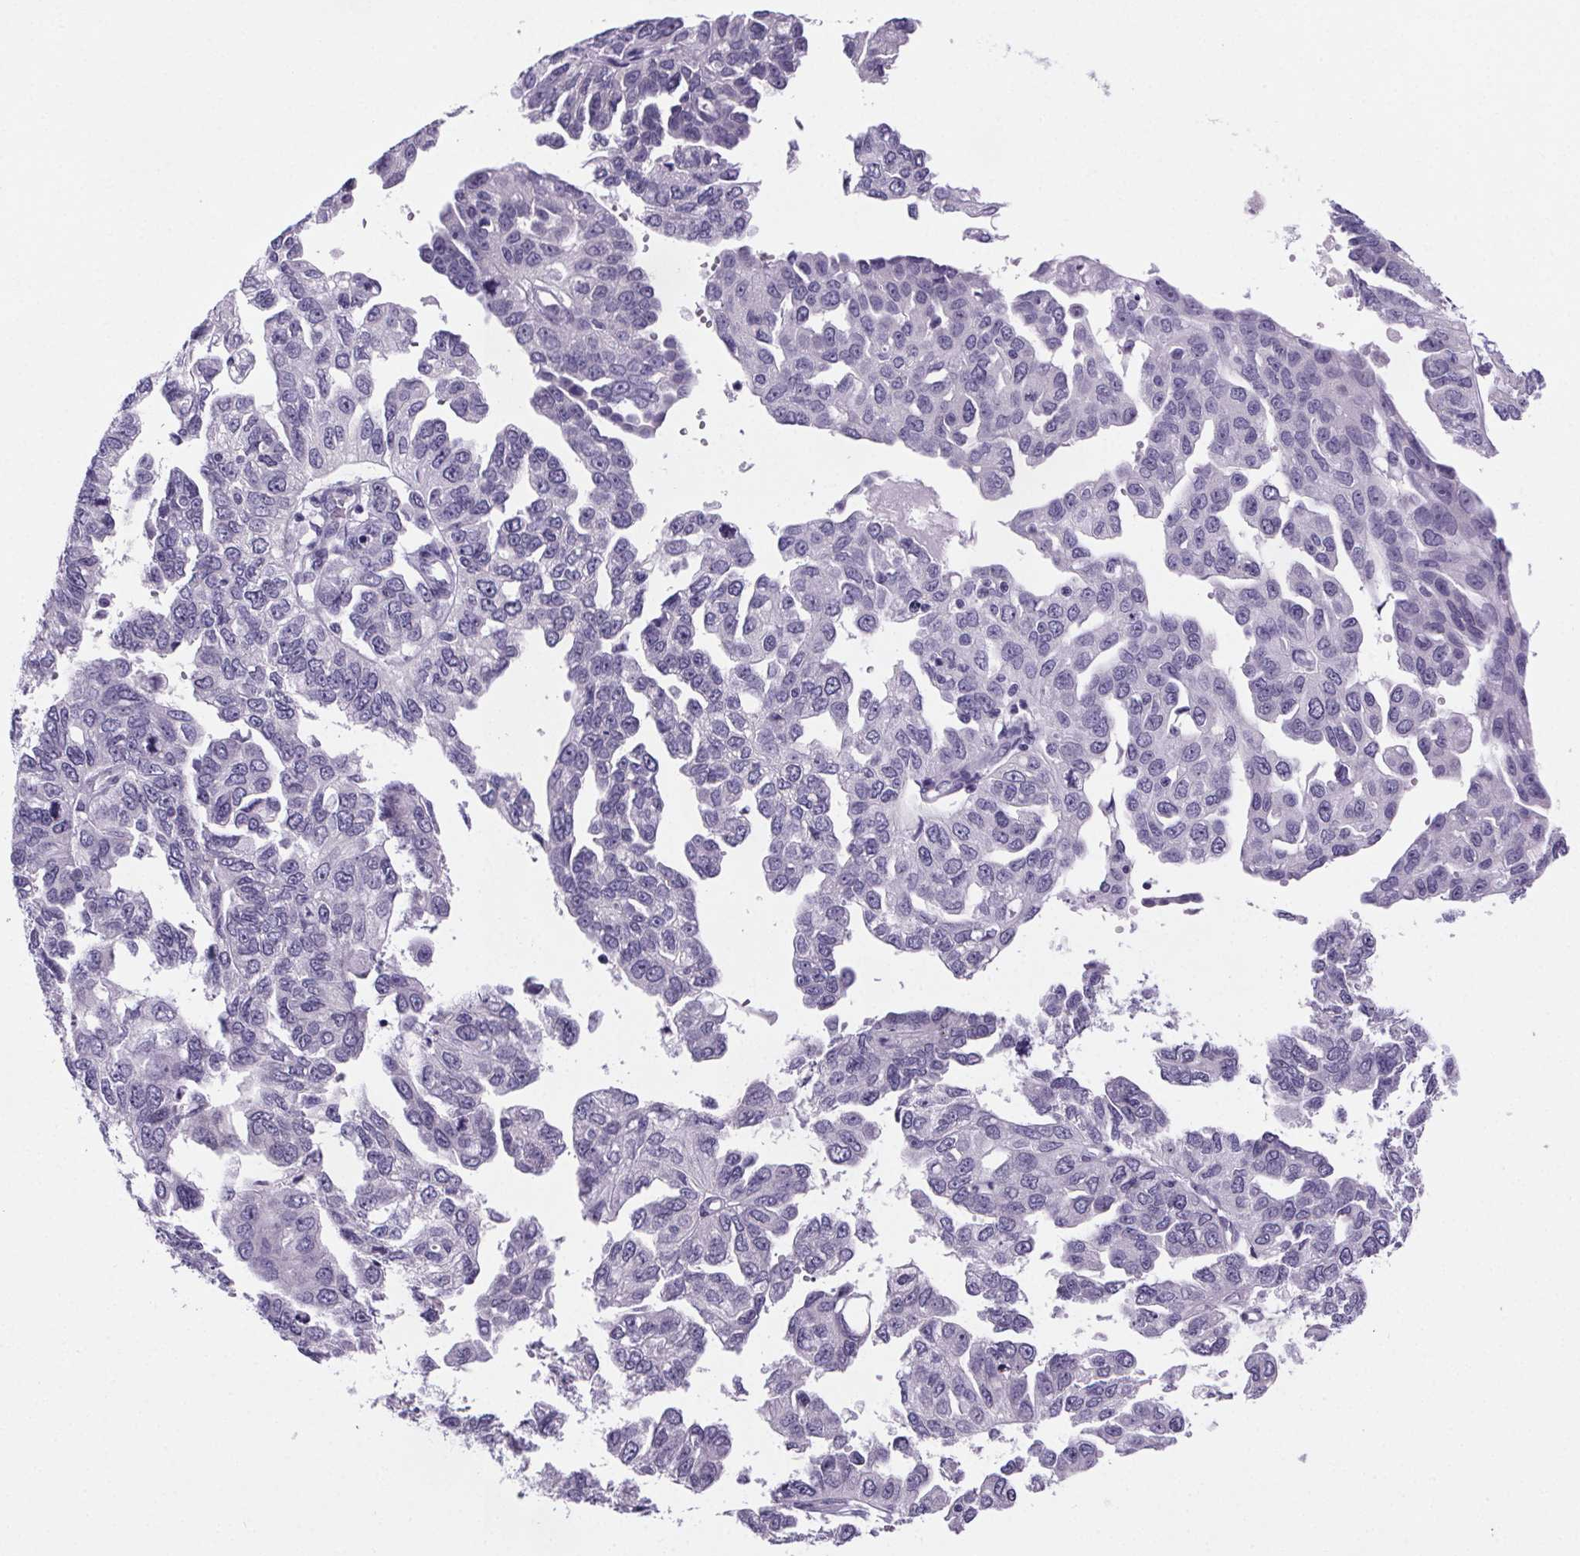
{"staining": {"intensity": "negative", "quantity": "none", "location": "none"}, "tissue": "ovarian cancer", "cell_type": "Tumor cells", "image_type": "cancer", "snomed": [{"axis": "morphology", "description": "Cystadenocarcinoma, serous, NOS"}, {"axis": "topography", "description": "Ovary"}], "caption": "Immunohistochemistry histopathology image of neoplastic tissue: human ovarian cancer stained with DAB (3,3'-diaminobenzidine) demonstrates no significant protein staining in tumor cells.", "gene": "CUBN", "patient": {"sex": "female", "age": 53}}